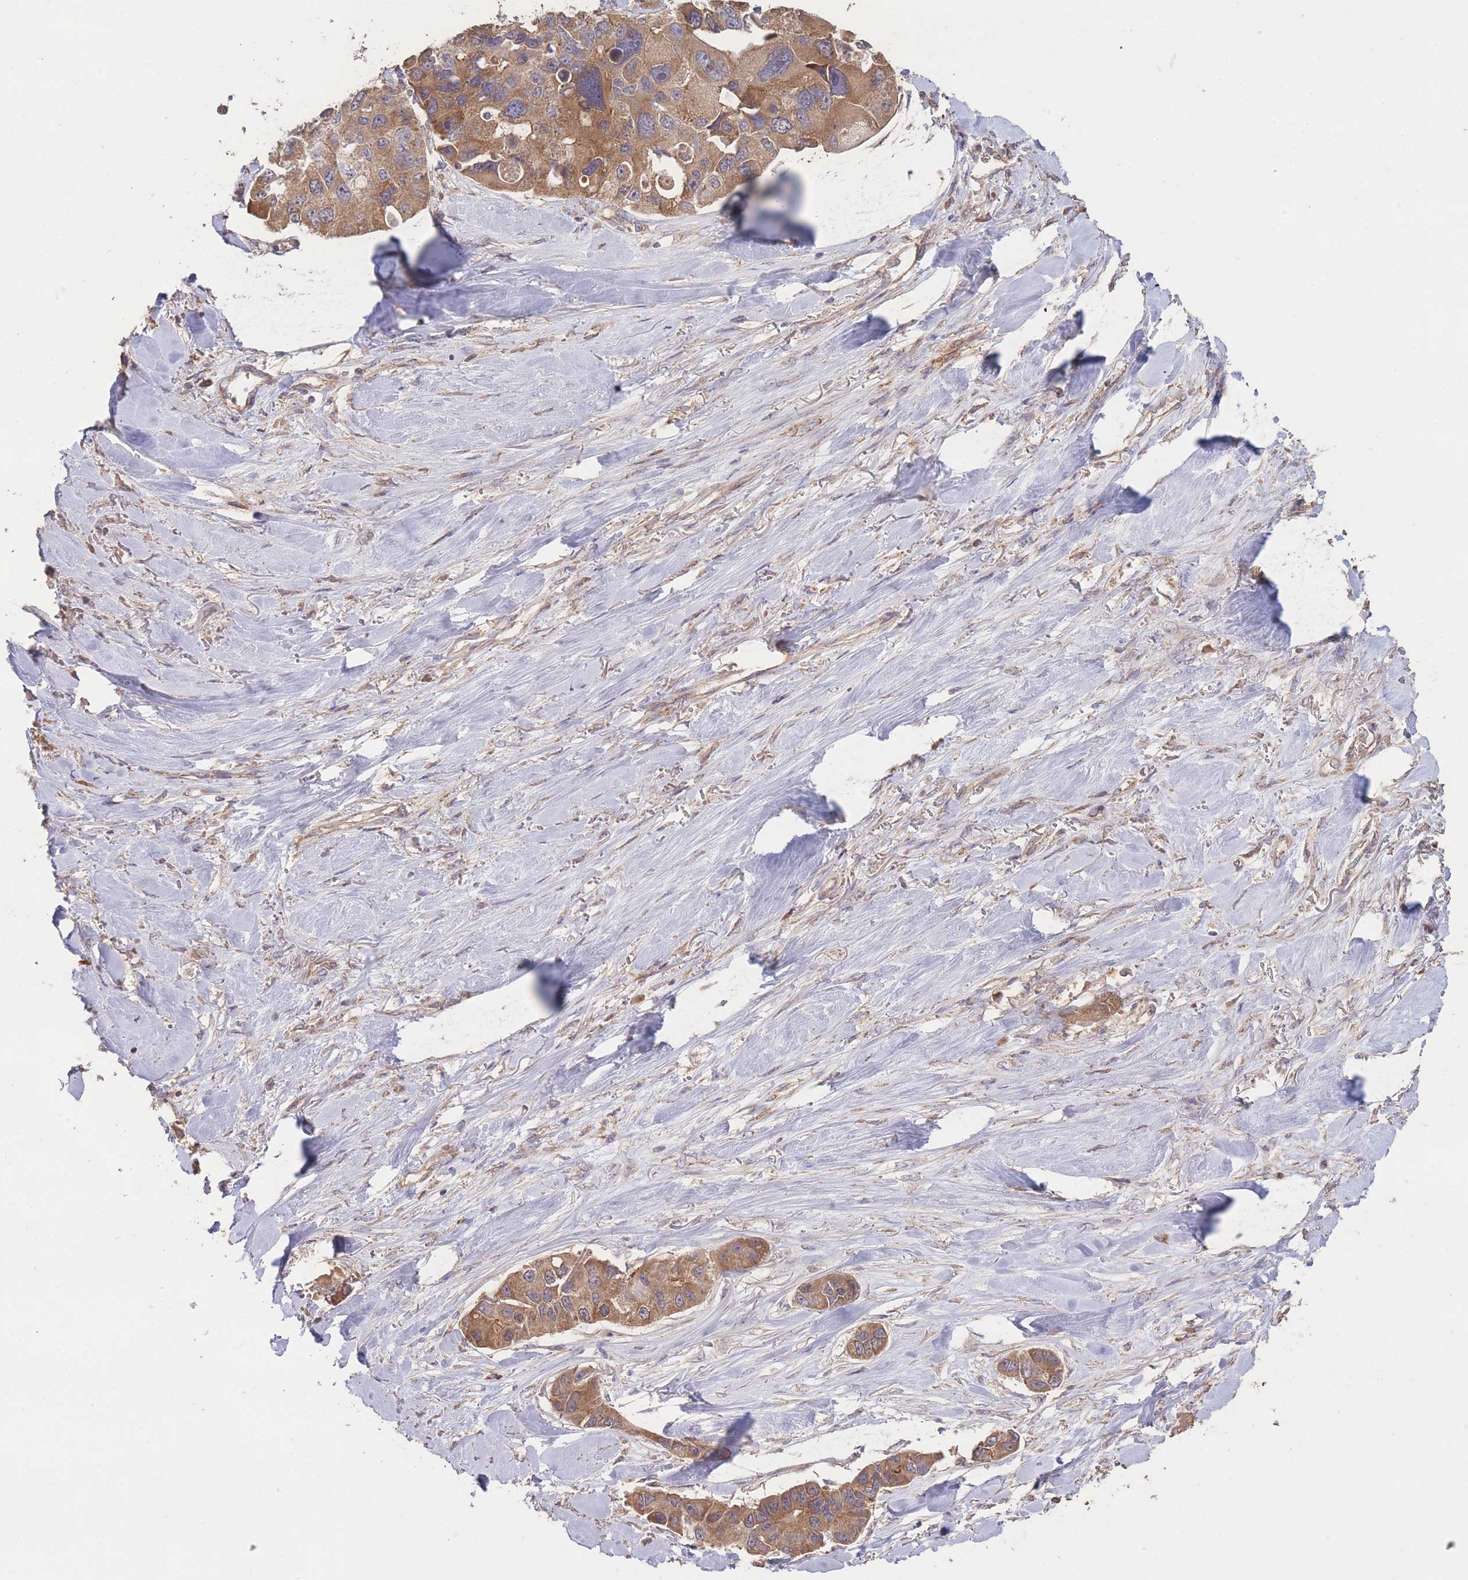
{"staining": {"intensity": "moderate", "quantity": ">75%", "location": "cytoplasmic/membranous"}, "tissue": "lung cancer", "cell_type": "Tumor cells", "image_type": "cancer", "snomed": [{"axis": "morphology", "description": "Adenocarcinoma, NOS"}, {"axis": "topography", "description": "Lung"}], "caption": "A histopathology image of lung cancer stained for a protein shows moderate cytoplasmic/membranous brown staining in tumor cells.", "gene": "EEF1AKMT1", "patient": {"sex": "female", "age": 54}}